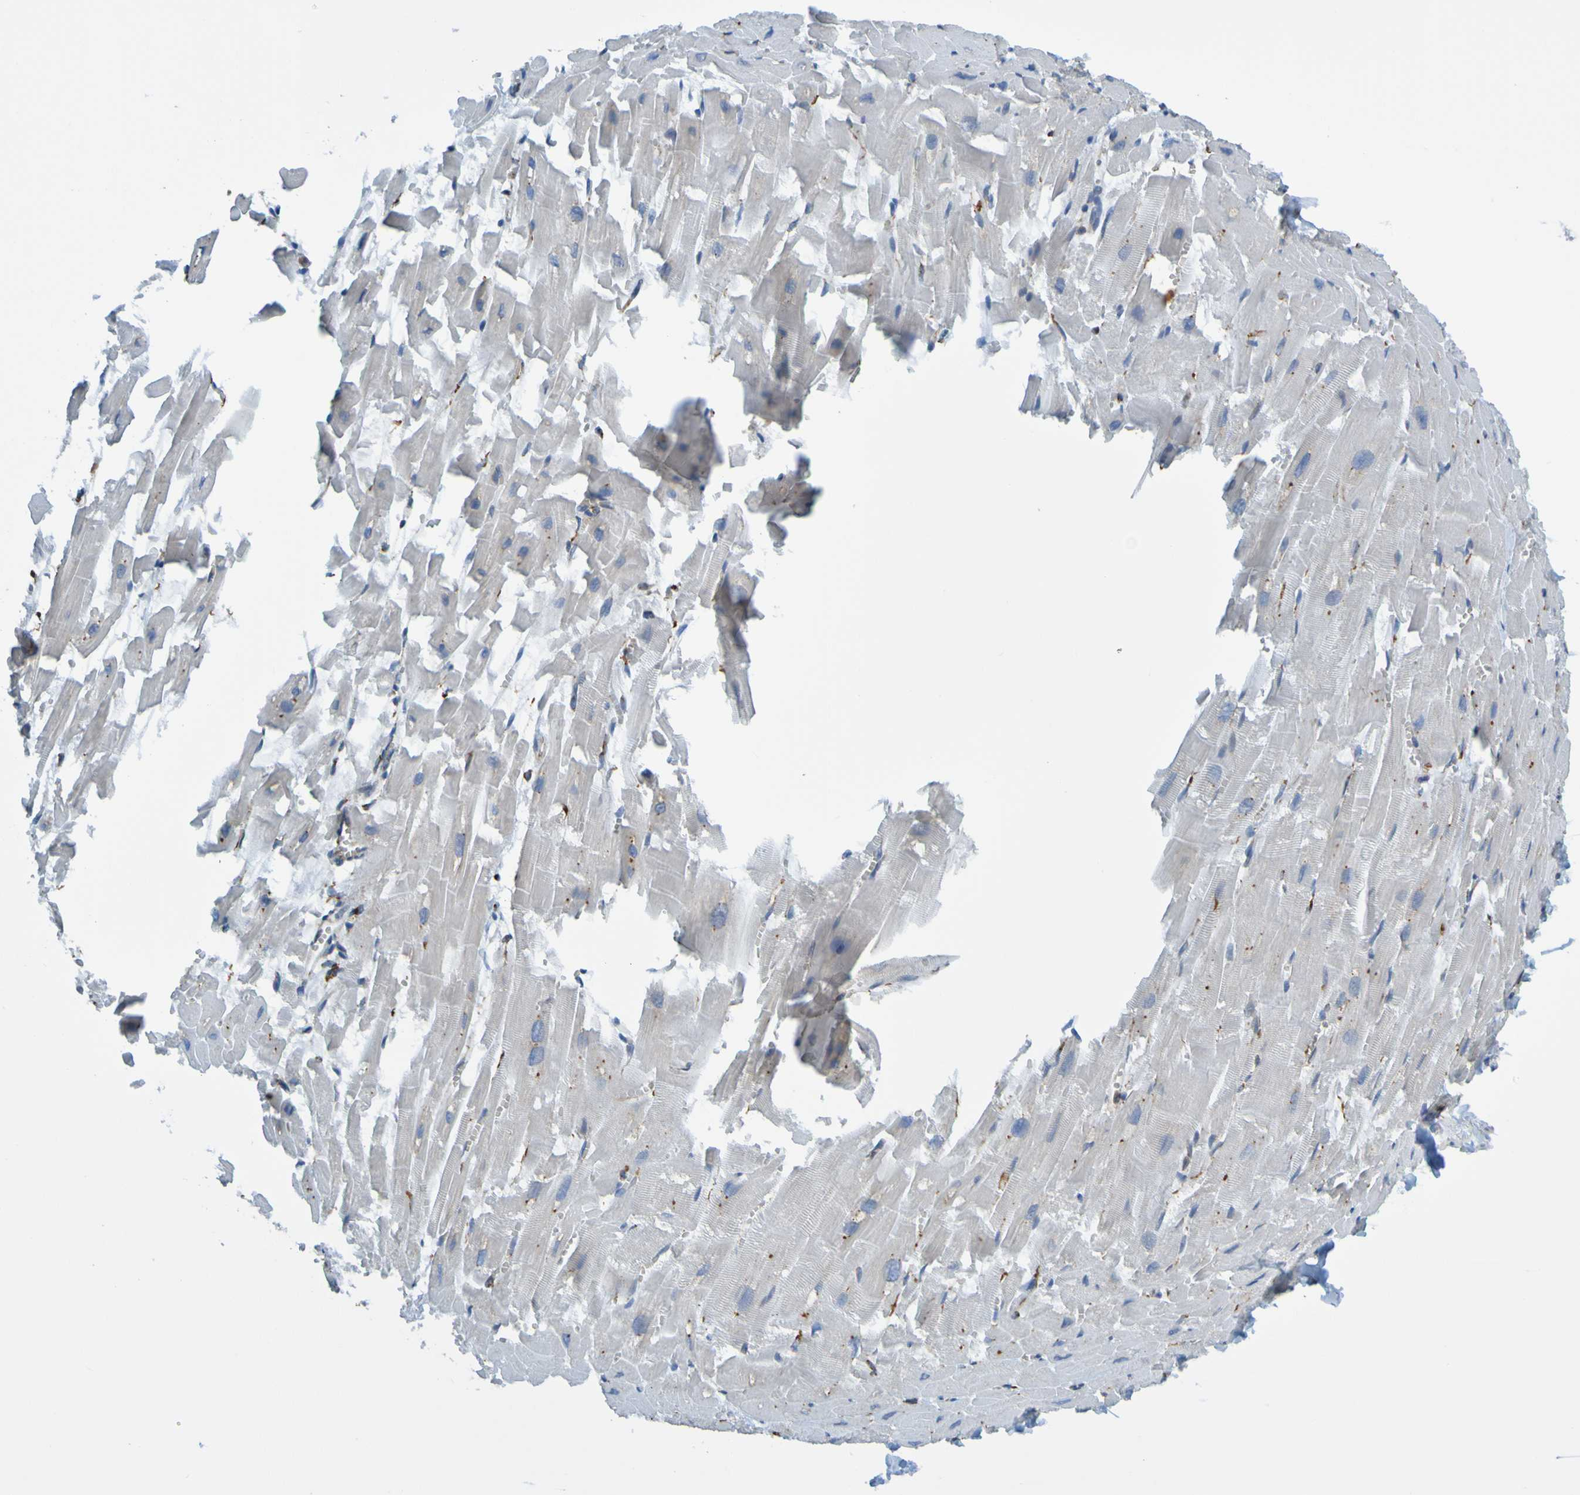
{"staining": {"intensity": "negative", "quantity": "none", "location": "none"}, "tissue": "heart muscle", "cell_type": "Cardiomyocytes", "image_type": "normal", "snomed": [{"axis": "morphology", "description": "Normal tissue, NOS"}, {"axis": "topography", "description": "Heart"}], "caption": "Protein analysis of benign heart muscle exhibits no significant positivity in cardiomyocytes.", "gene": "SSR1", "patient": {"sex": "female", "age": 19}}